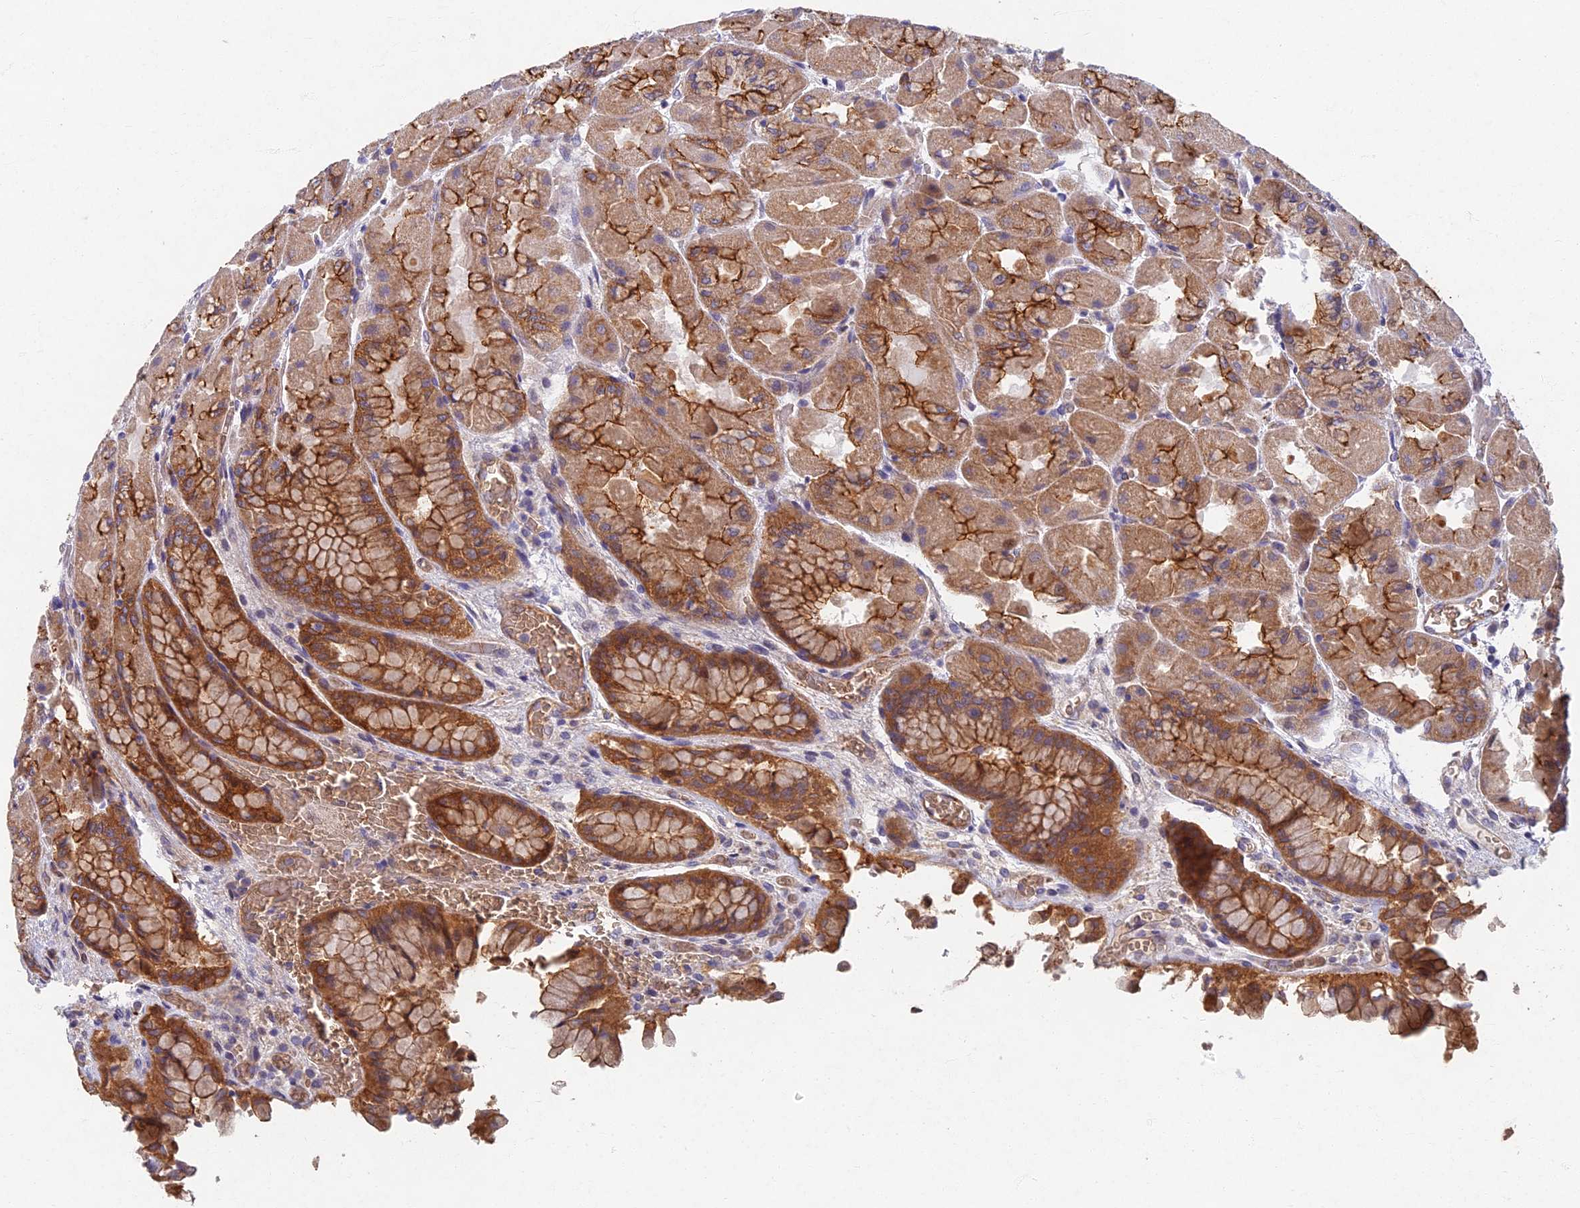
{"staining": {"intensity": "strong", "quantity": ">75%", "location": "cytoplasmic/membranous"}, "tissue": "stomach", "cell_type": "Glandular cells", "image_type": "normal", "snomed": [{"axis": "morphology", "description": "Normal tissue, NOS"}, {"axis": "topography", "description": "Stomach"}], "caption": "Strong cytoplasmic/membranous protein positivity is present in approximately >75% of glandular cells in stomach. Ihc stains the protein in brown and the nuclei are stained blue.", "gene": "RHBDL2", "patient": {"sex": "female", "age": 61}}